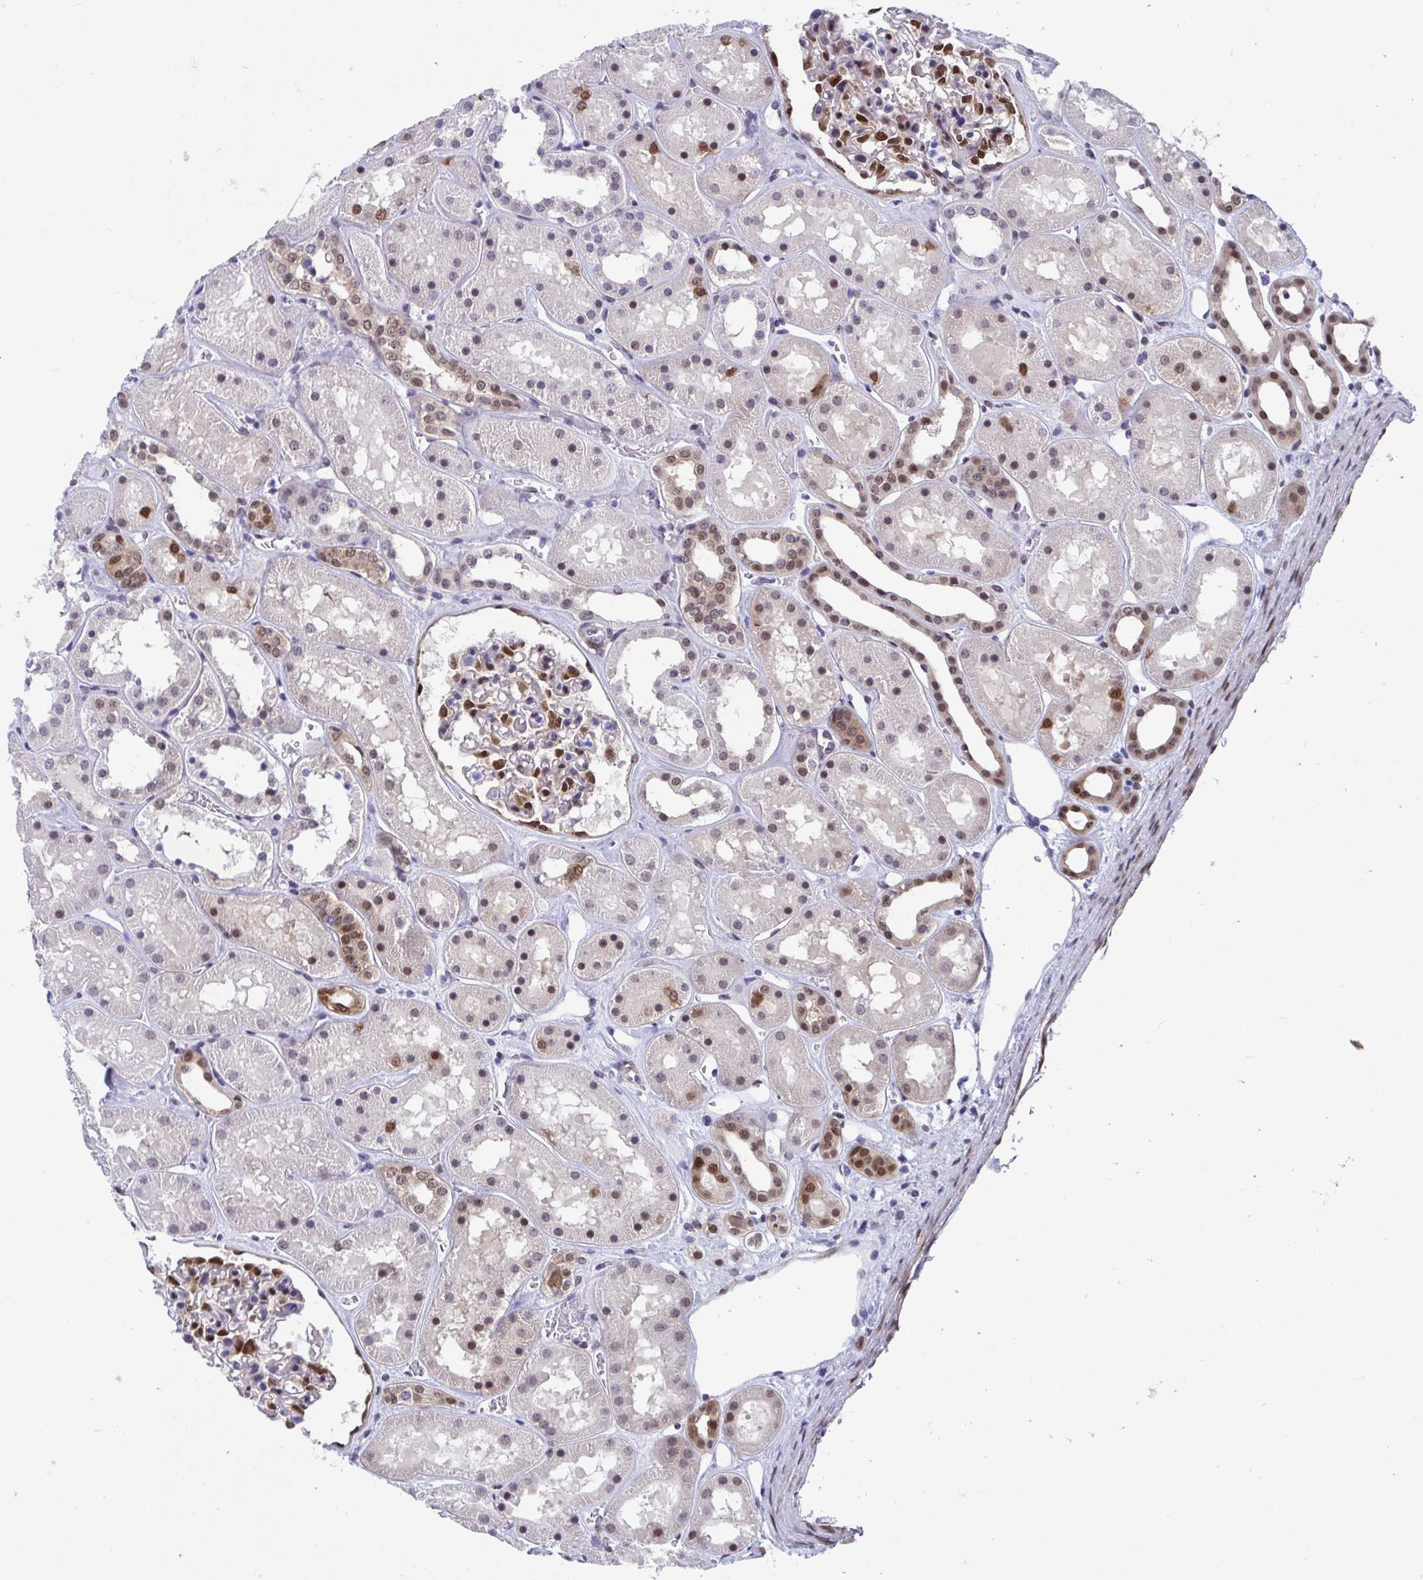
{"staining": {"intensity": "strong", "quantity": "25%-75%", "location": "cytoplasmic/membranous,nuclear"}, "tissue": "kidney", "cell_type": "Cells in glomeruli", "image_type": "normal", "snomed": [{"axis": "morphology", "description": "Normal tissue, NOS"}, {"axis": "topography", "description": "Kidney"}], "caption": "Kidney stained with IHC exhibits strong cytoplasmic/membranous,nuclear expression in about 25%-75% of cells in glomeruli. (DAB (3,3'-diaminobenzidine) IHC, brown staining for protein, blue staining for nuclei).", "gene": "RBPMS", "patient": {"sex": "female", "age": 41}}